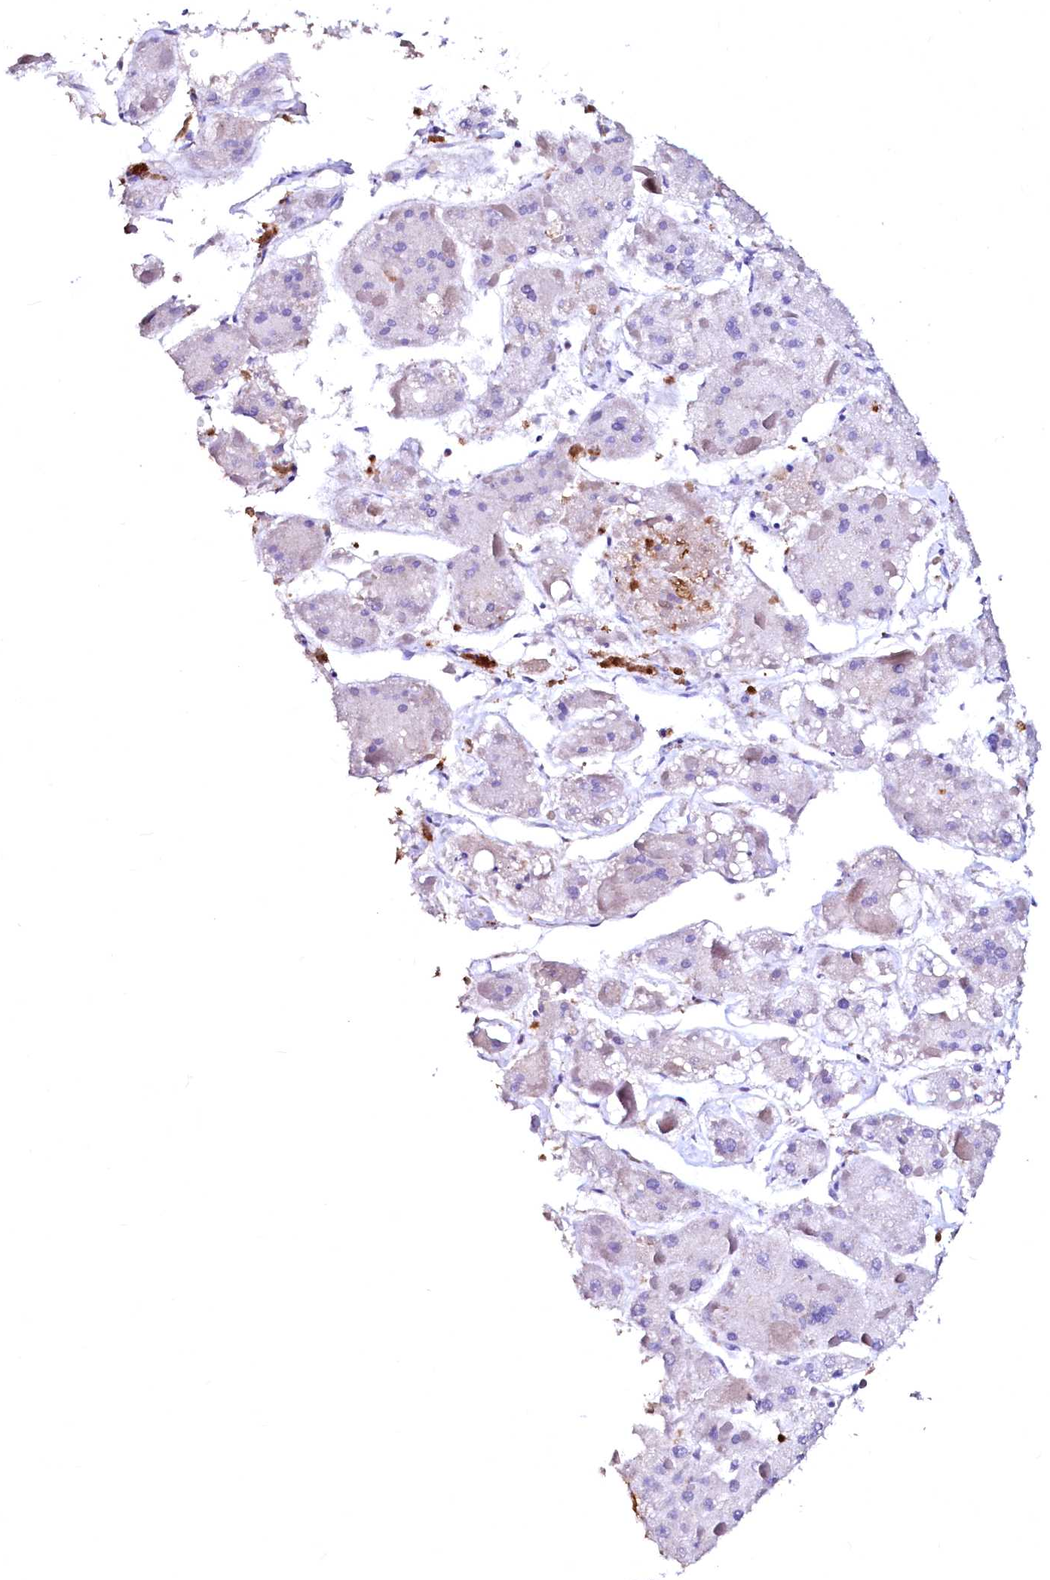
{"staining": {"intensity": "negative", "quantity": "none", "location": "none"}, "tissue": "liver cancer", "cell_type": "Tumor cells", "image_type": "cancer", "snomed": [{"axis": "morphology", "description": "Carcinoma, Hepatocellular, NOS"}, {"axis": "topography", "description": "Liver"}], "caption": "High power microscopy photomicrograph of an immunohistochemistry micrograph of hepatocellular carcinoma (liver), revealing no significant expression in tumor cells.", "gene": "RAB27A", "patient": {"sex": "female", "age": 73}}